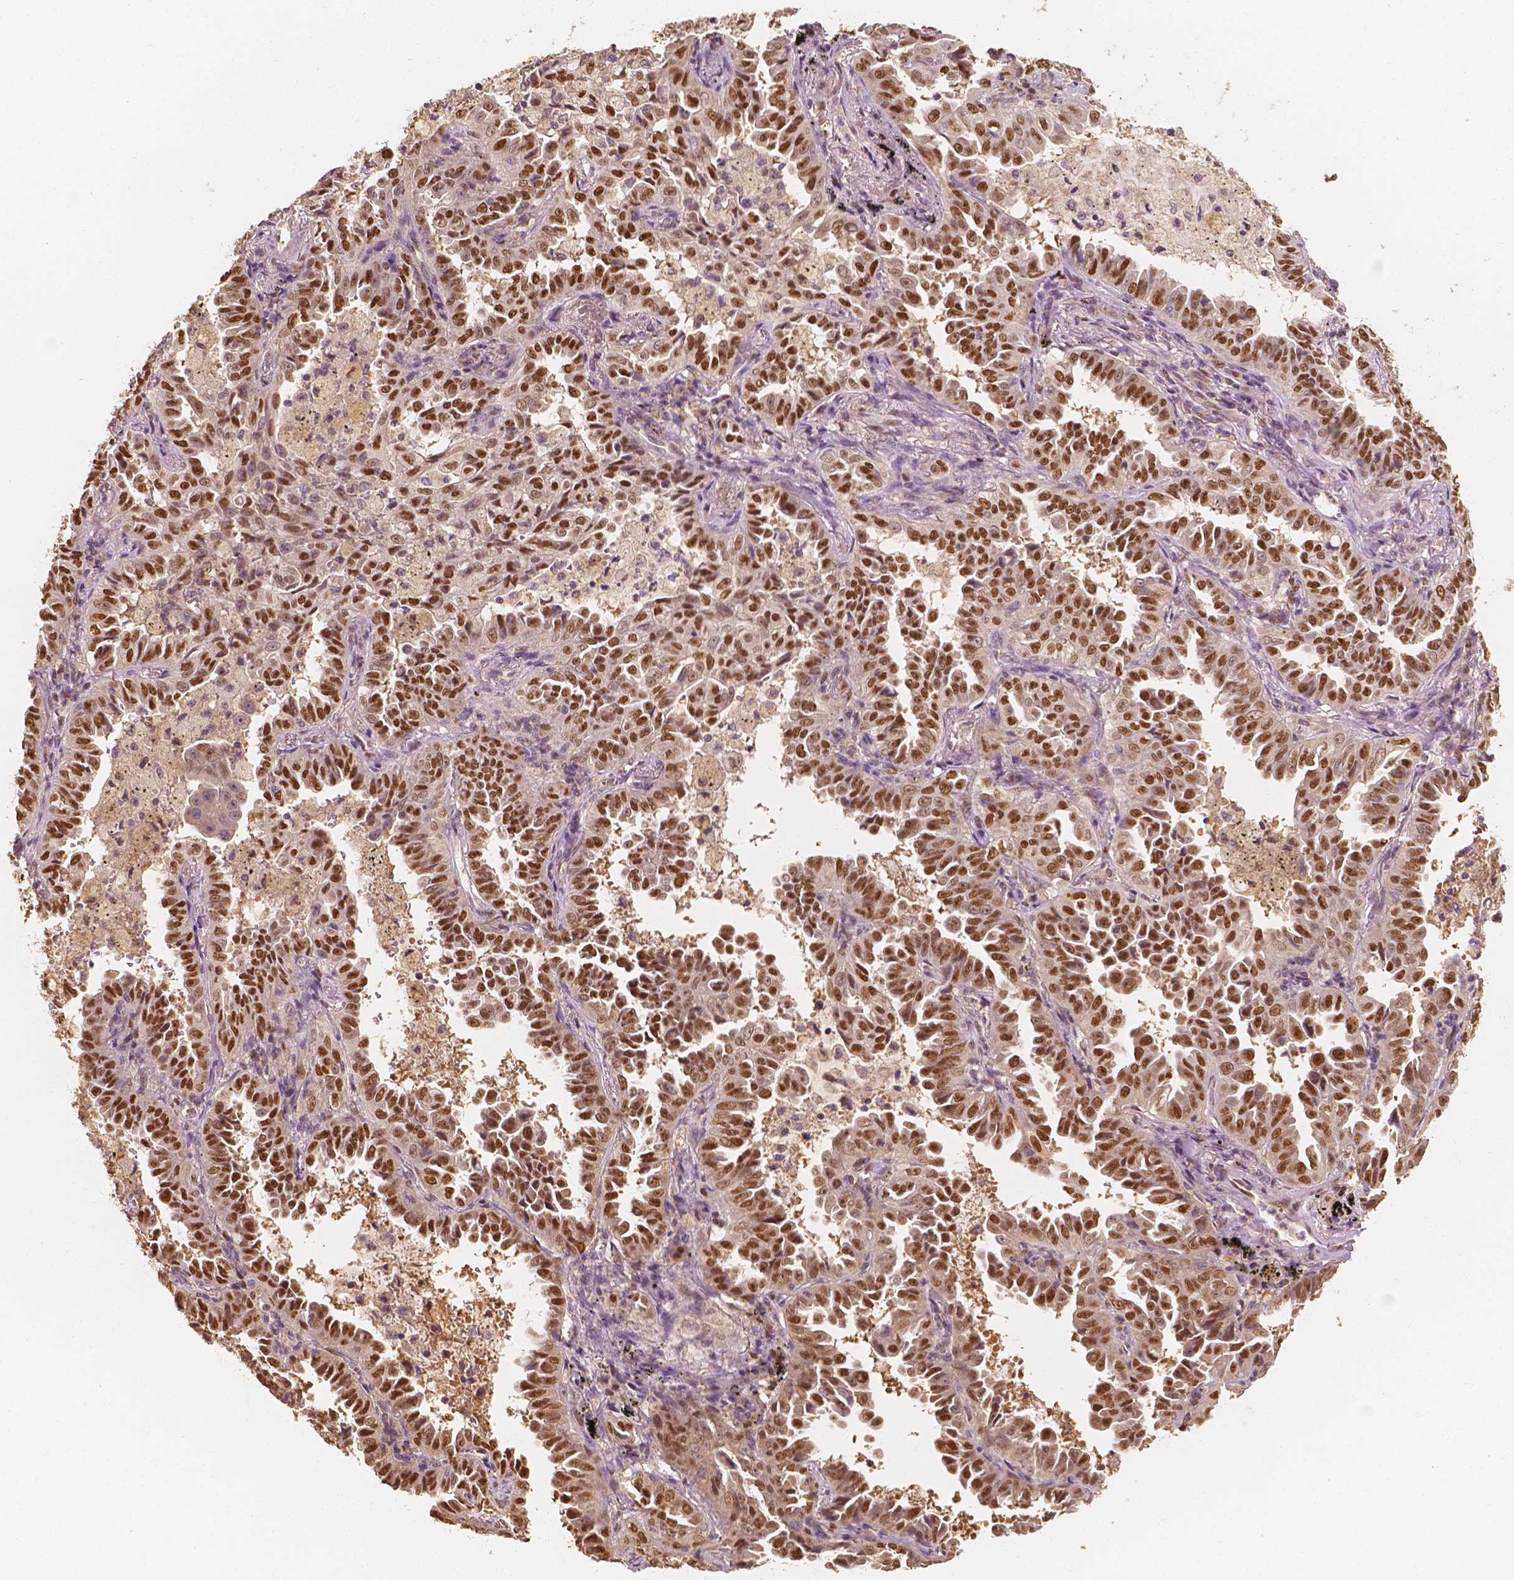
{"staining": {"intensity": "strong", "quantity": "25%-75%", "location": "nuclear"}, "tissue": "lung cancer", "cell_type": "Tumor cells", "image_type": "cancer", "snomed": [{"axis": "morphology", "description": "Adenocarcinoma, NOS"}, {"axis": "topography", "description": "Lung"}], "caption": "Tumor cells show high levels of strong nuclear staining in approximately 25%-75% of cells in human lung cancer (adenocarcinoma).", "gene": "TBC1D17", "patient": {"sex": "female", "age": 52}}